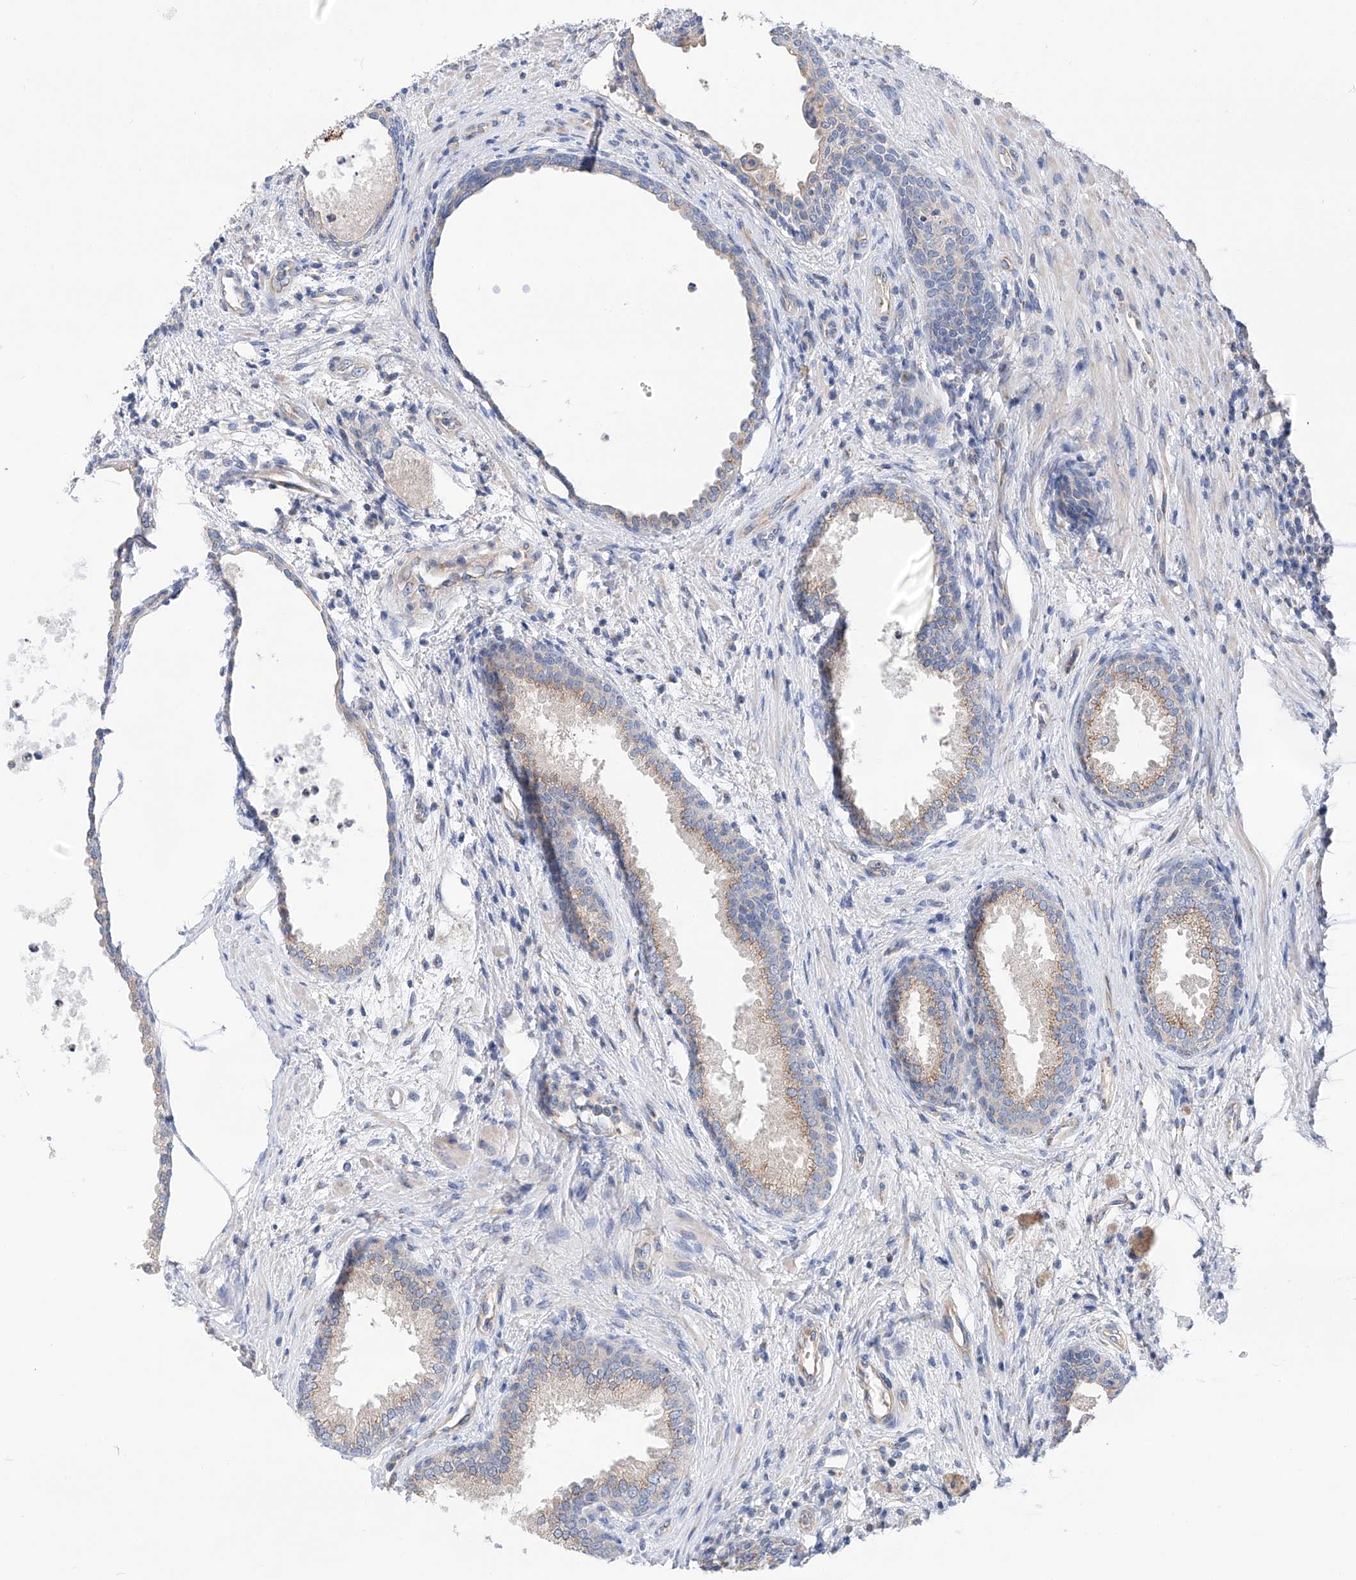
{"staining": {"intensity": "moderate", "quantity": "<25%", "location": "cytoplasmic/membranous"}, "tissue": "prostate", "cell_type": "Glandular cells", "image_type": "normal", "snomed": [{"axis": "morphology", "description": "Normal tissue, NOS"}, {"axis": "topography", "description": "Prostate"}], "caption": "IHC (DAB) staining of unremarkable human prostate reveals moderate cytoplasmic/membranous protein staining in approximately <25% of glandular cells. Nuclei are stained in blue.", "gene": "SLC22A7", "patient": {"sex": "male", "age": 76}}